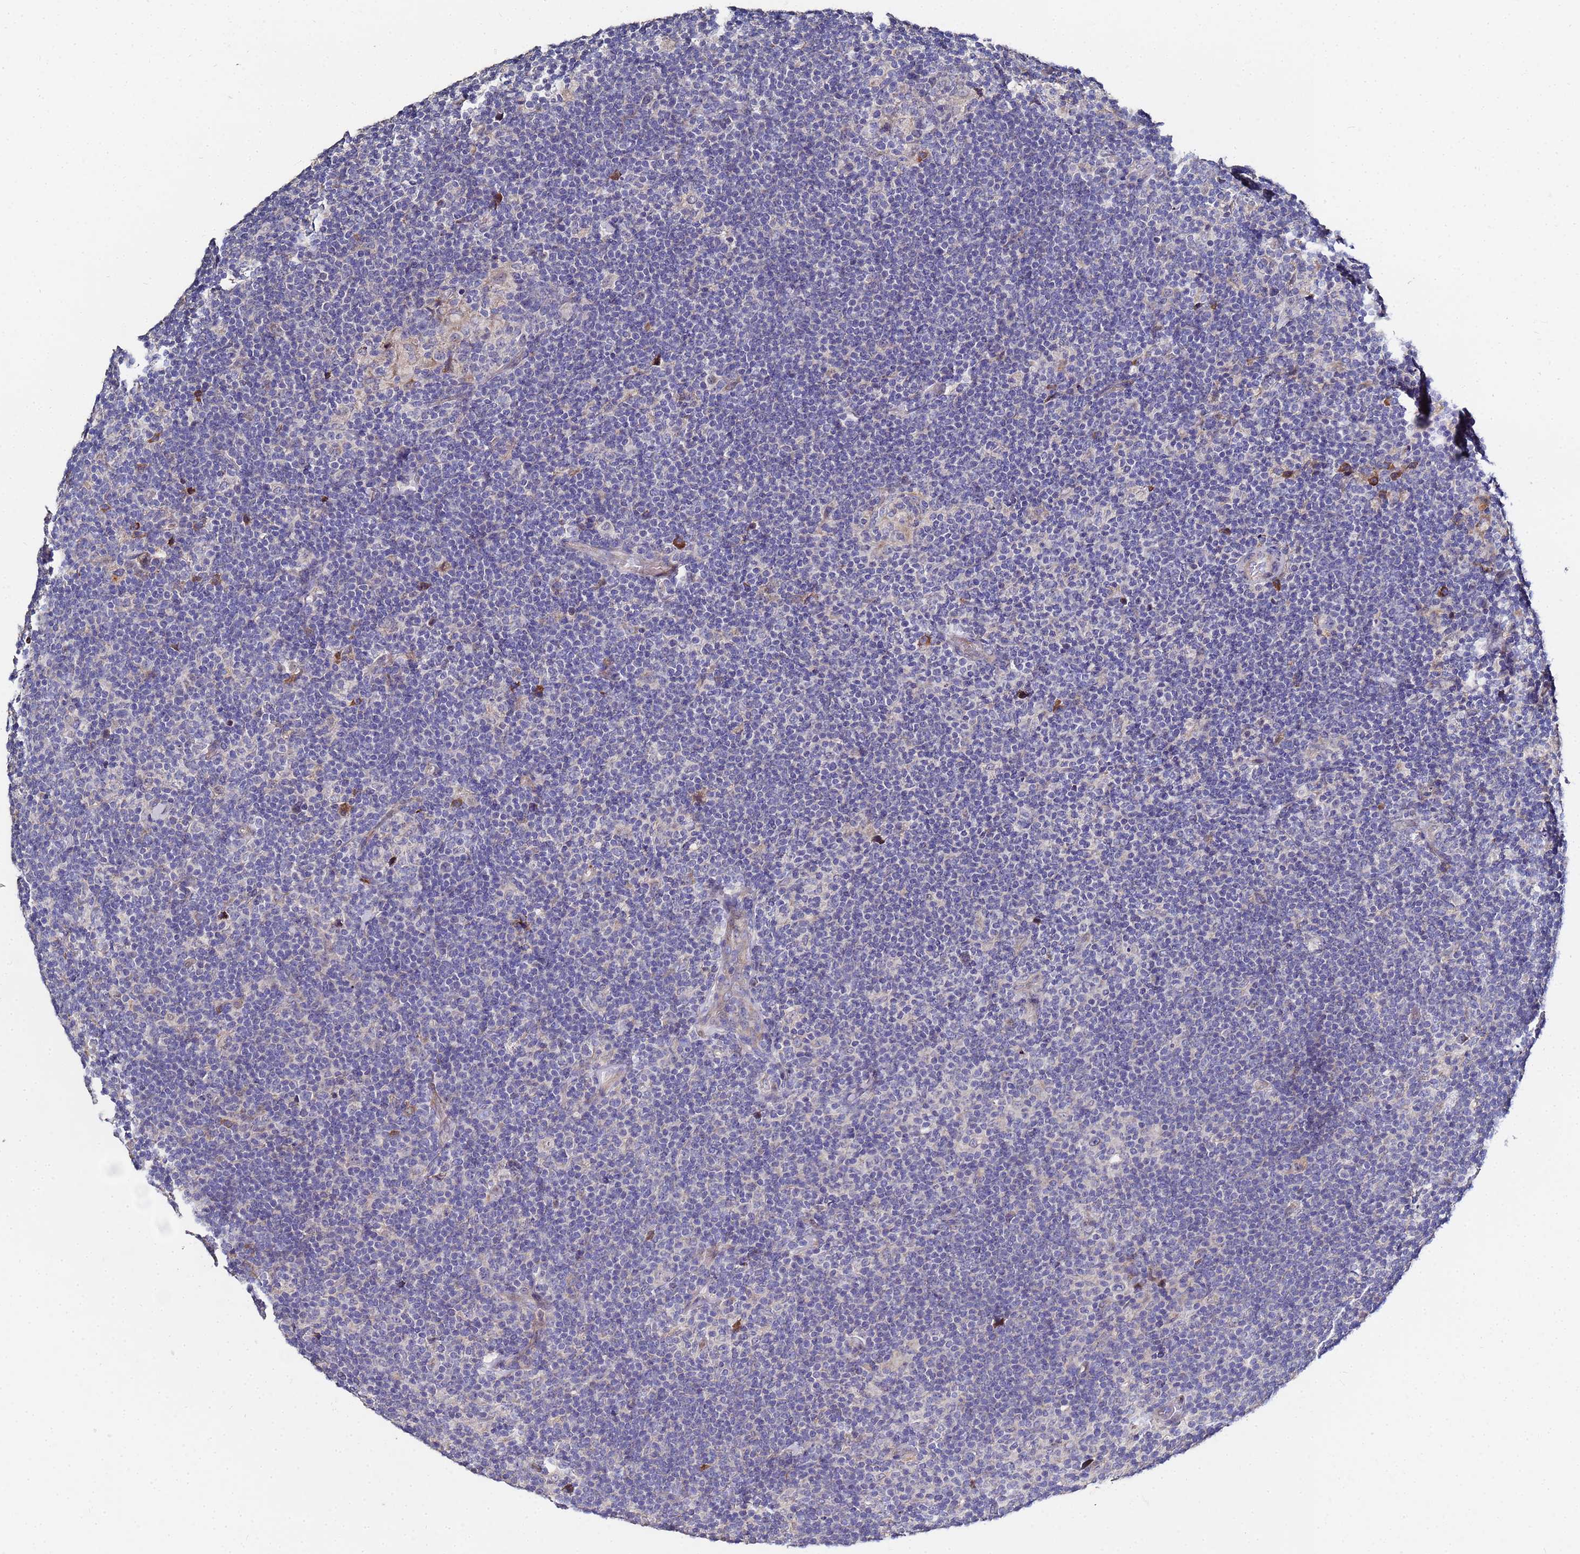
{"staining": {"intensity": "negative", "quantity": "none", "location": "none"}, "tissue": "lymphoma", "cell_type": "Tumor cells", "image_type": "cancer", "snomed": [{"axis": "morphology", "description": "Hodgkin's disease, NOS"}, {"axis": "topography", "description": "Lymph node"}], "caption": "DAB immunohistochemical staining of human Hodgkin's disease shows no significant positivity in tumor cells.", "gene": "TCP10L", "patient": {"sex": "female", "age": 57}}